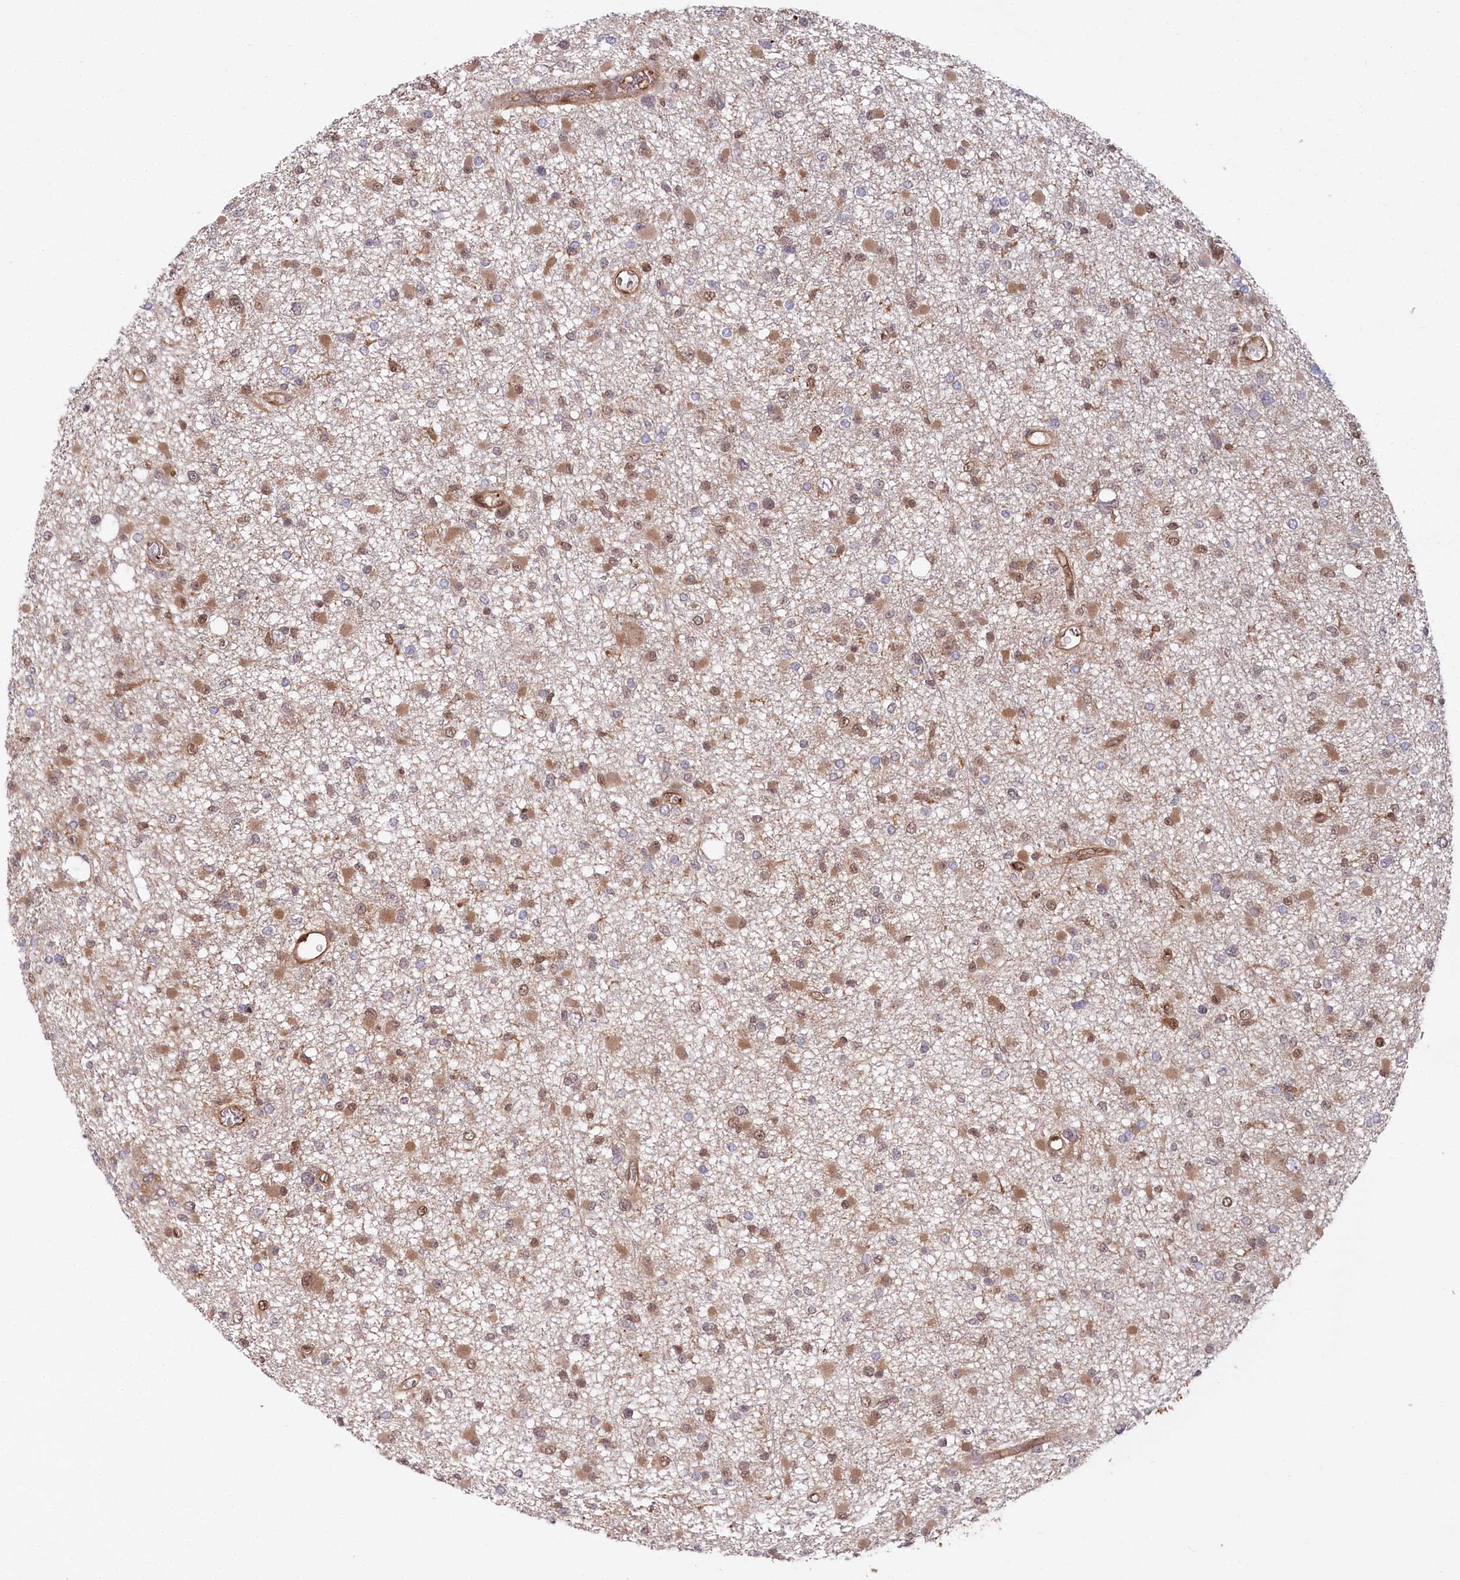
{"staining": {"intensity": "moderate", "quantity": "25%-75%", "location": "cytoplasmic/membranous,nuclear"}, "tissue": "glioma", "cell_type": "Tumor cells", "image_type": "cancer", "snomed": [{"axis": "morphology", "description": "Glioma, malignant, Low grade"}, {"axis": "topography", "description": "Brain"}], "caption": "This histopathology image reveals glioma stained with immunohistochemistry (IHC) to label a protein in brown. The cytoplasmic/membranous and nuclear of tumor cells show moderate positivity for the protein. Nuclei are counter-stained blue.", "gene": "LSG1", "patient": {"sex": "female", "age": 22}}